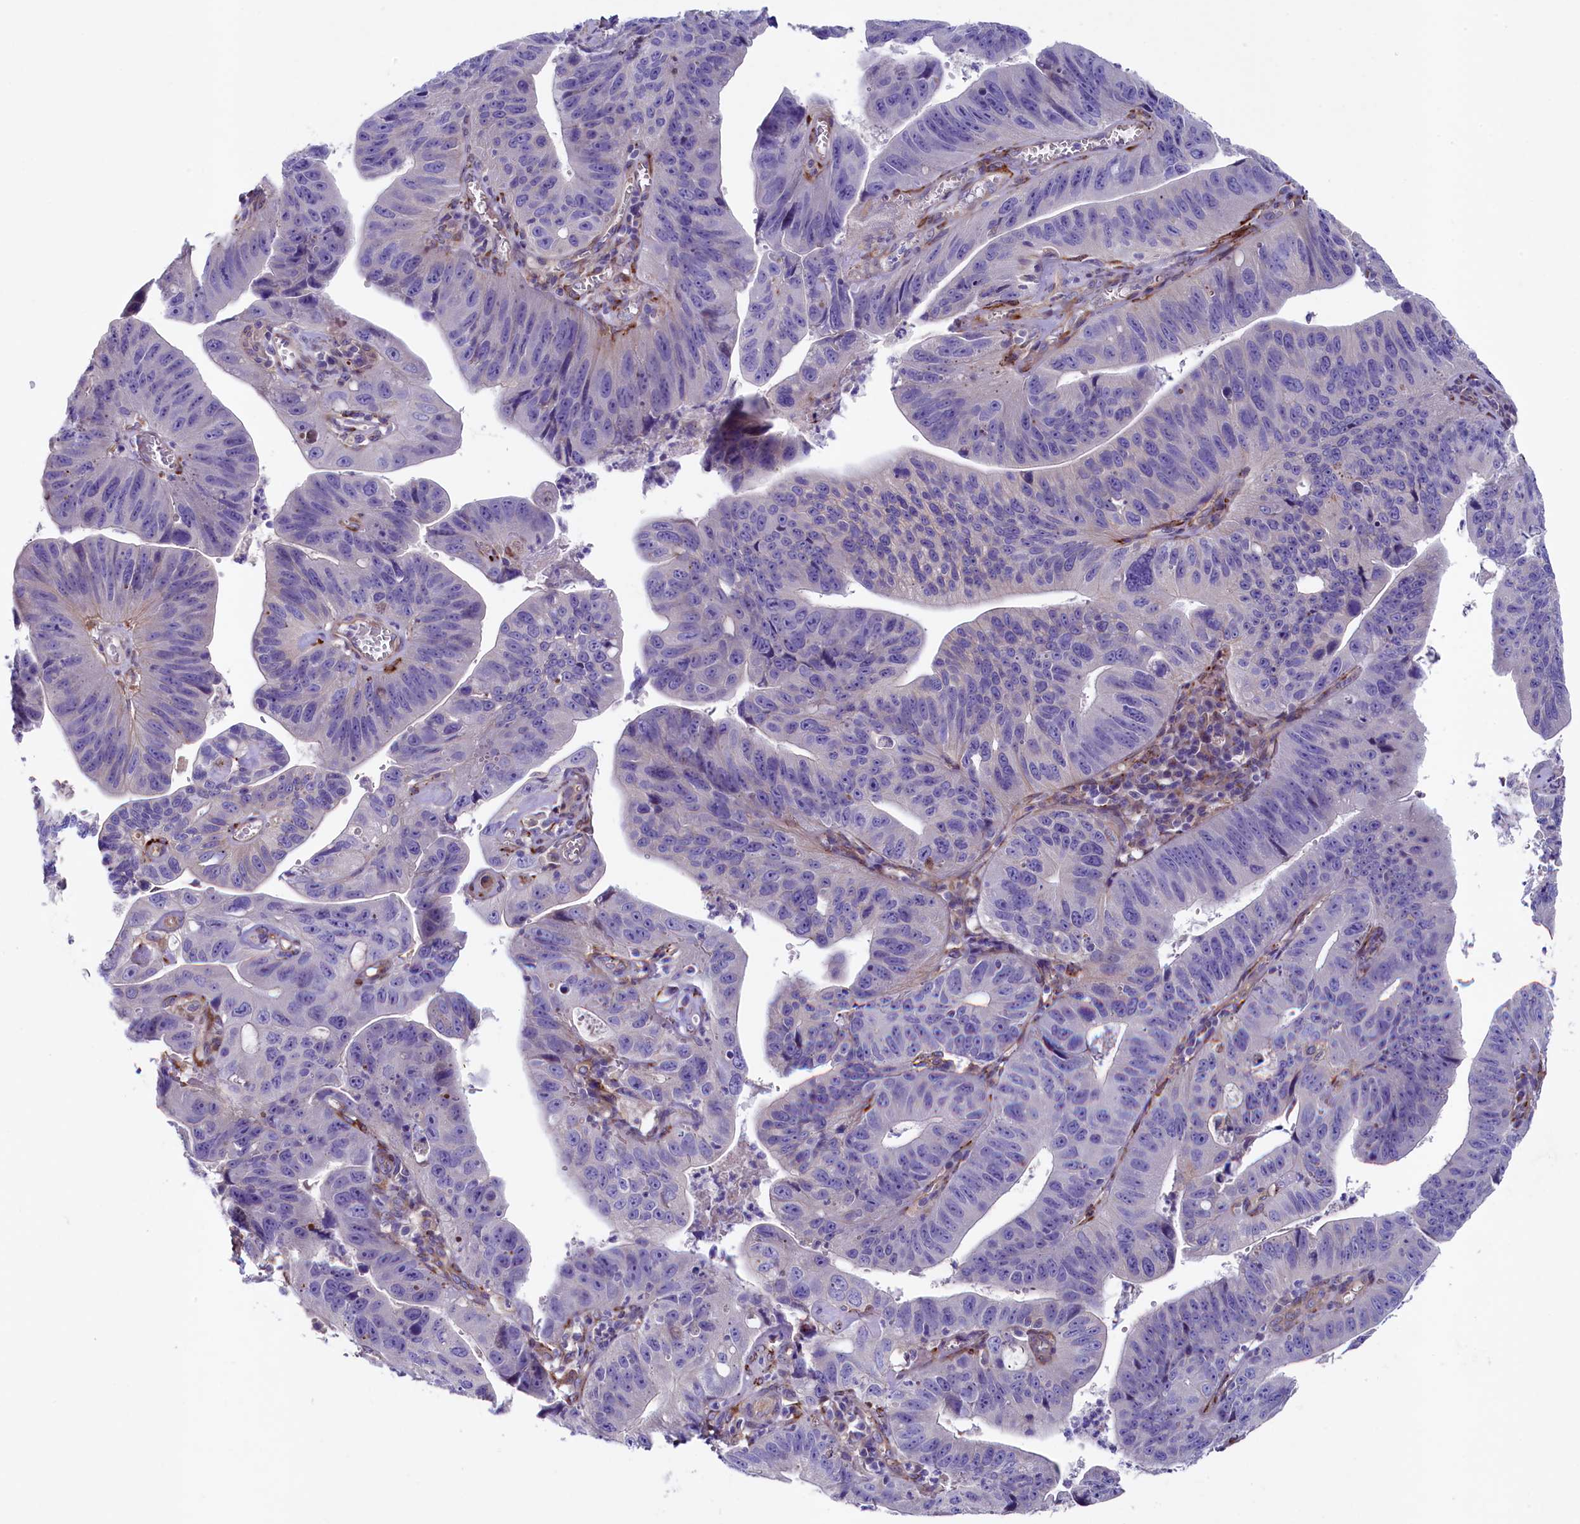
{"staining": {"intensity": "negative", "quantity": "none", "location": "none"}, "tissue": "stomach cancer", "cell_type": "Tumor cells", "image_type": "cancer", "snomed": [{"axis": "morphology", "description": "Adenocarcinoma, NOS"}, {"axis": "topography", "description": "Stomach"}], "caption": "The histopathology image shows no staining of tumor cells in stomach cancer. (IHC, brightfield microscopy, high magnification).", "gene": "GPR108", "patient": {"sex": "male", "age": 59}}